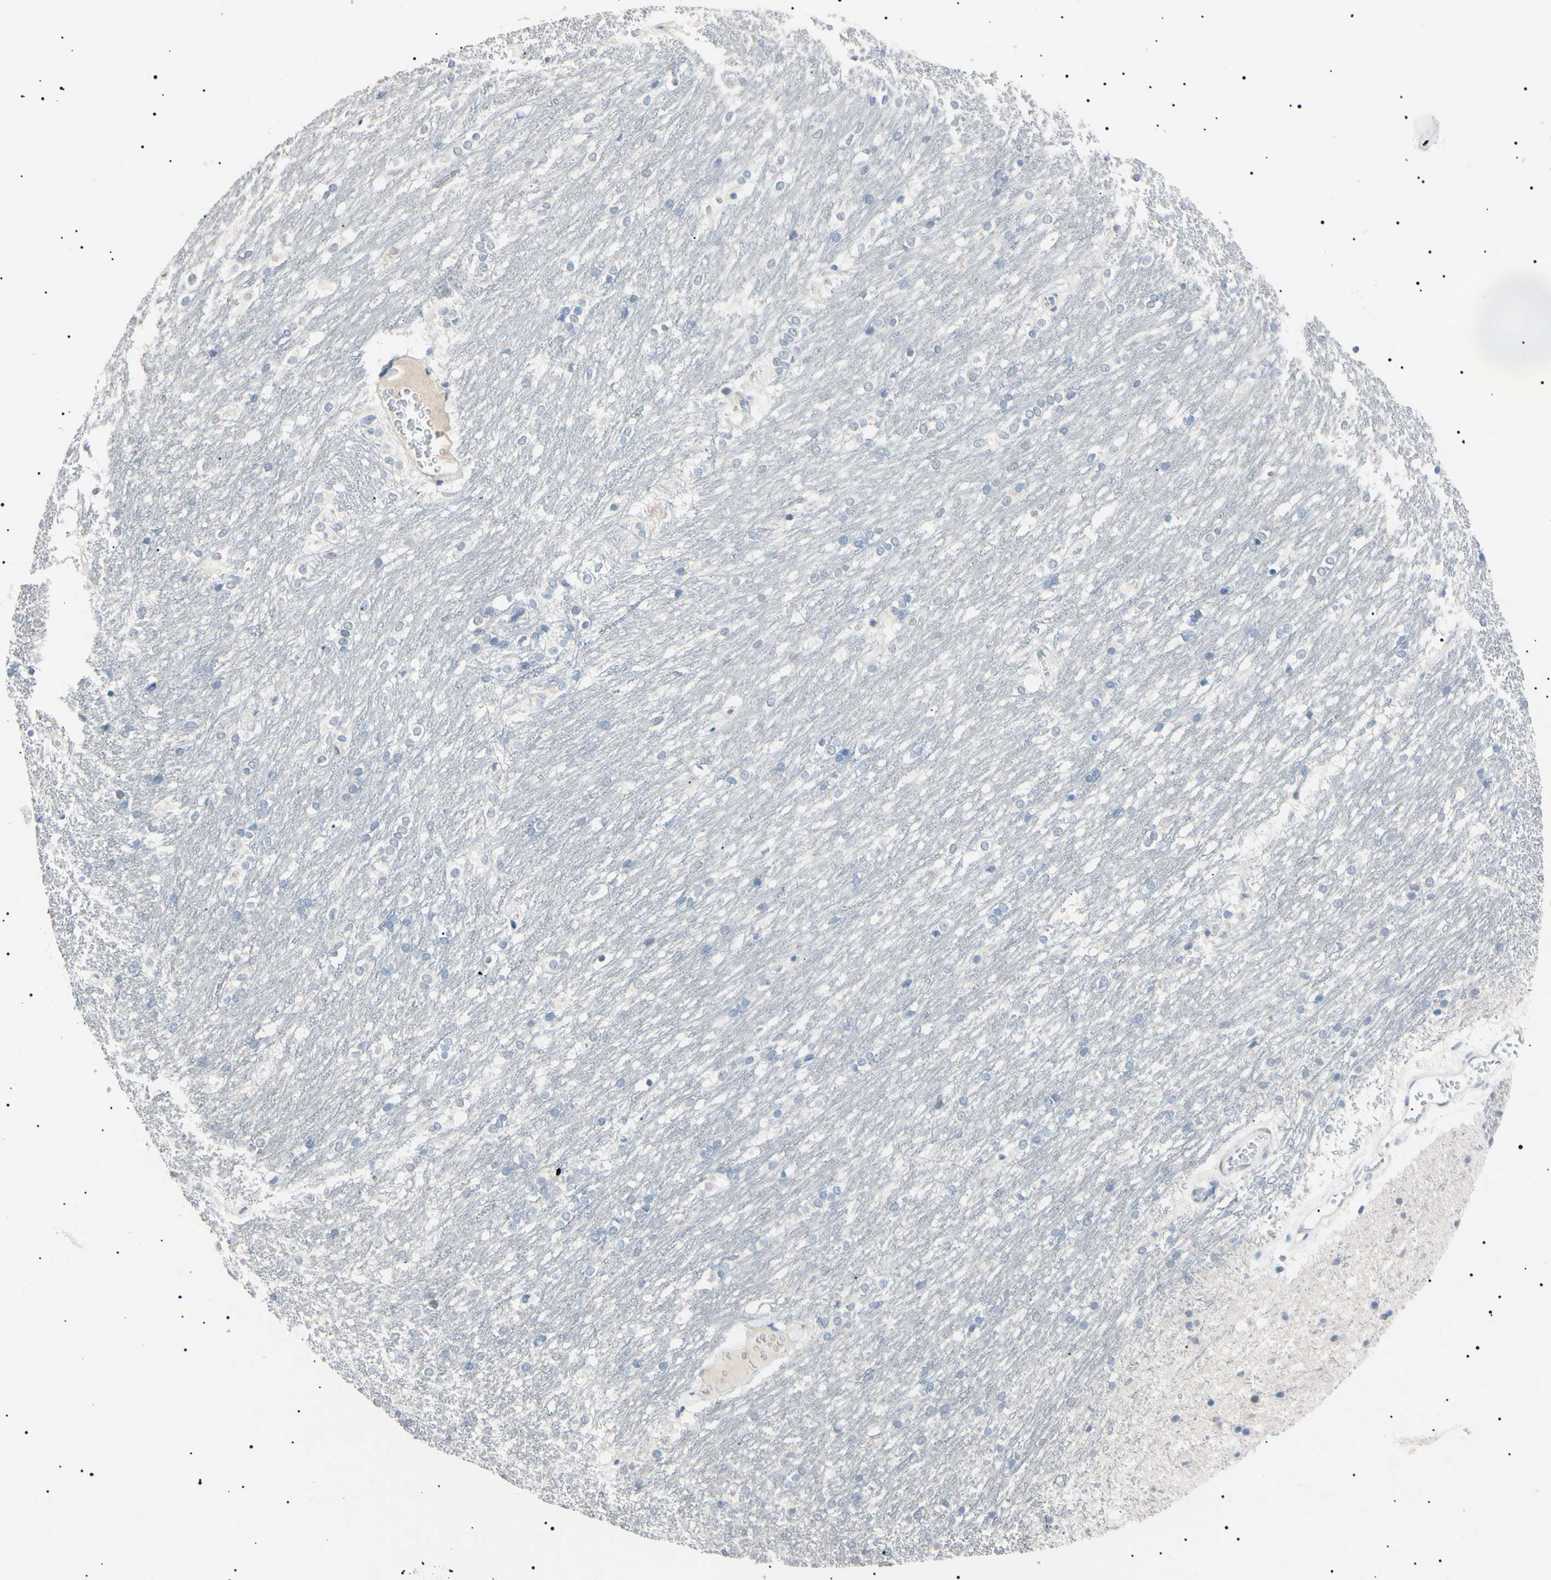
{"staining": {"intensity": "negative", "quantity": "none", "location": "none"}, "tissue": "caudate", "cell_type": "Glial cells", "image_type": "normal", "snomed": [{"axis": "morphology", "description": "Normal tissue, NOS"}, {"axis": "topography", "description": "Lateral ventricle wall"}], "caption": "Caudate stained for a protein using IHC demonstrates no staining glial cells.", "gene": "CGB3", "patient": {"sex": "female", "age": 19}}